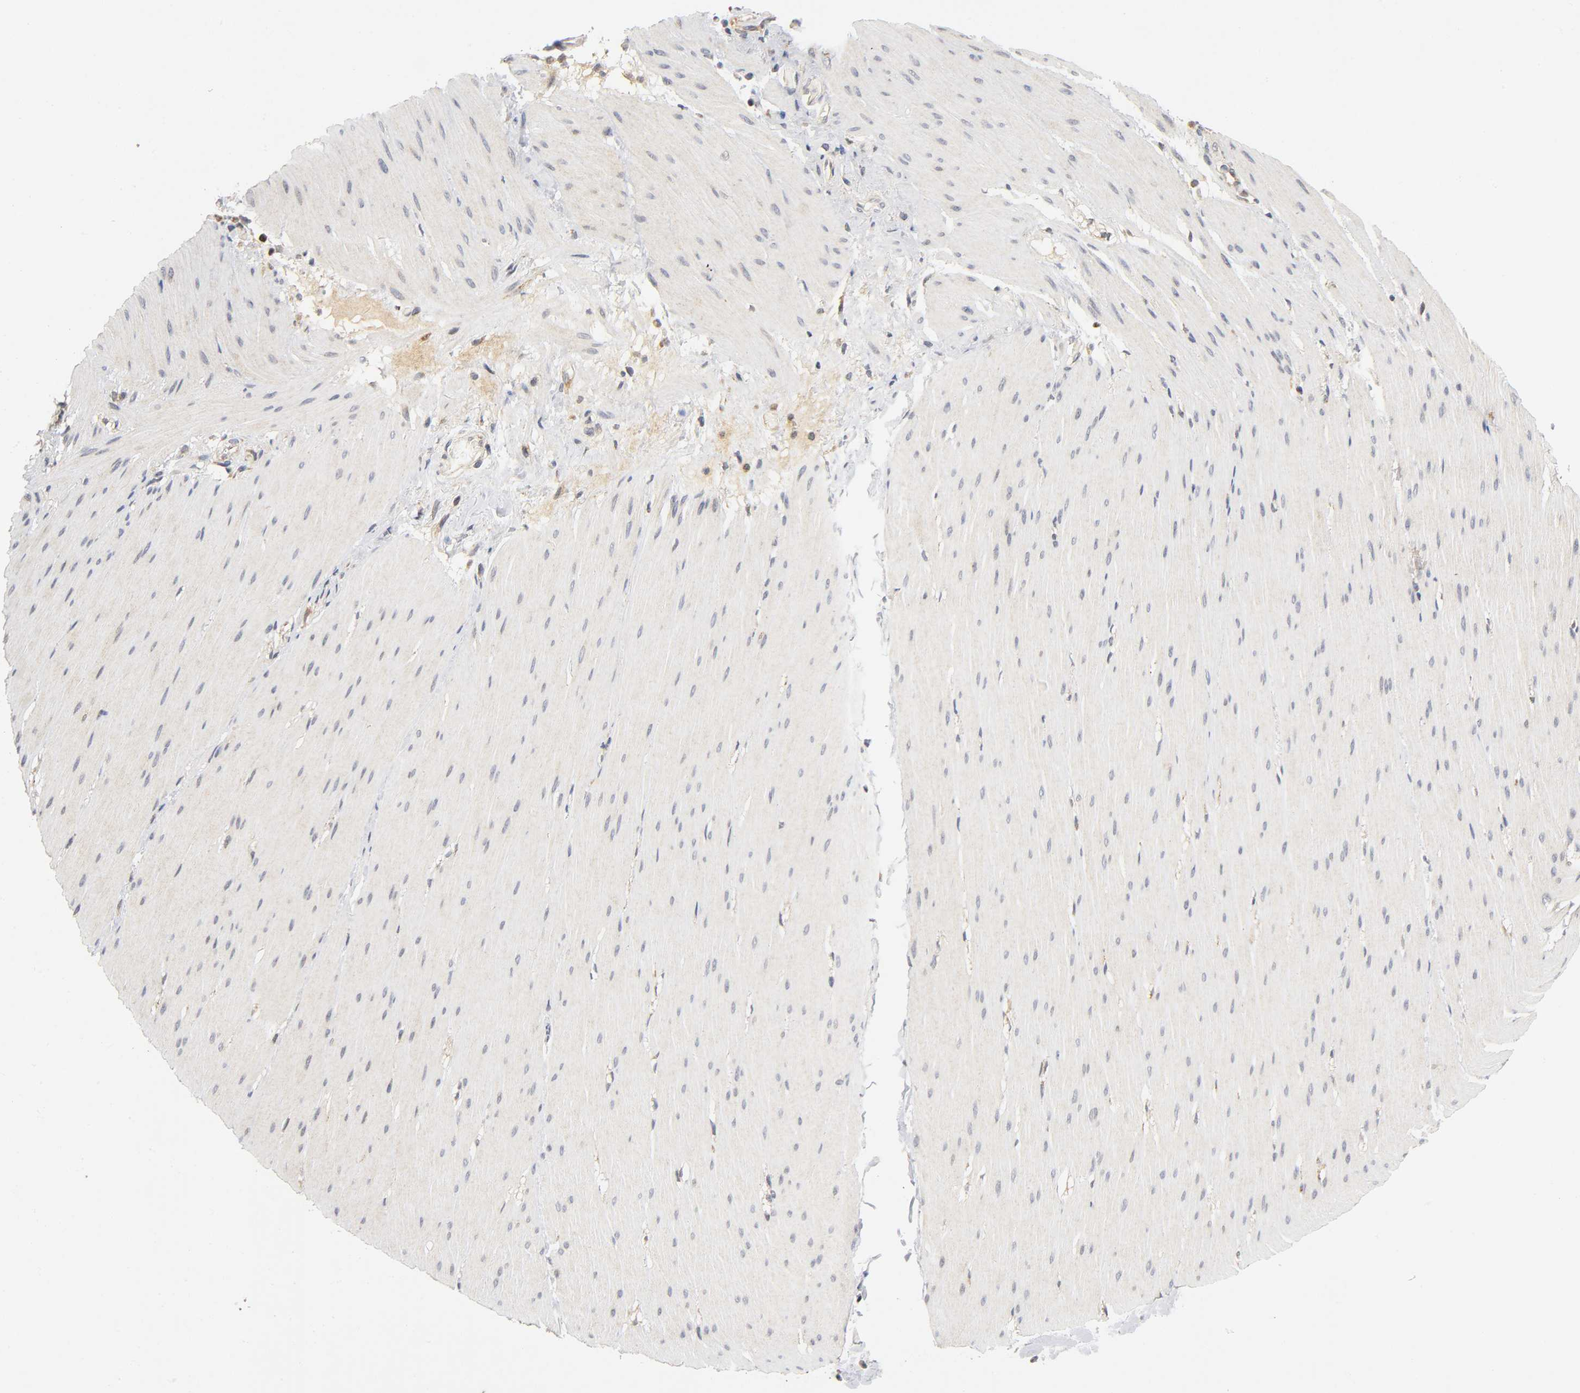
{"staining": {"intensity": "negative", "quantity": "none", "location": "none"}, "tissue": "smooth muscle", "cell_type": "Smooth muscle cells", "image_type": "normal", "snomed": [{"axis": "morphology", "description": "Normal tissue, NOS"}, {"axis": "topography", "description": "Smooth muscle"}, {"axis": "topography", "description": "Colon"}], "caption": "An immunohistochemistry (IHC) histopathology image of normal smooth muscle is shown. There is no staining in smooth muscle cells of smooth muscle.", "gene": "NRP1", "patient": {"sex": "male", "age": 67}}